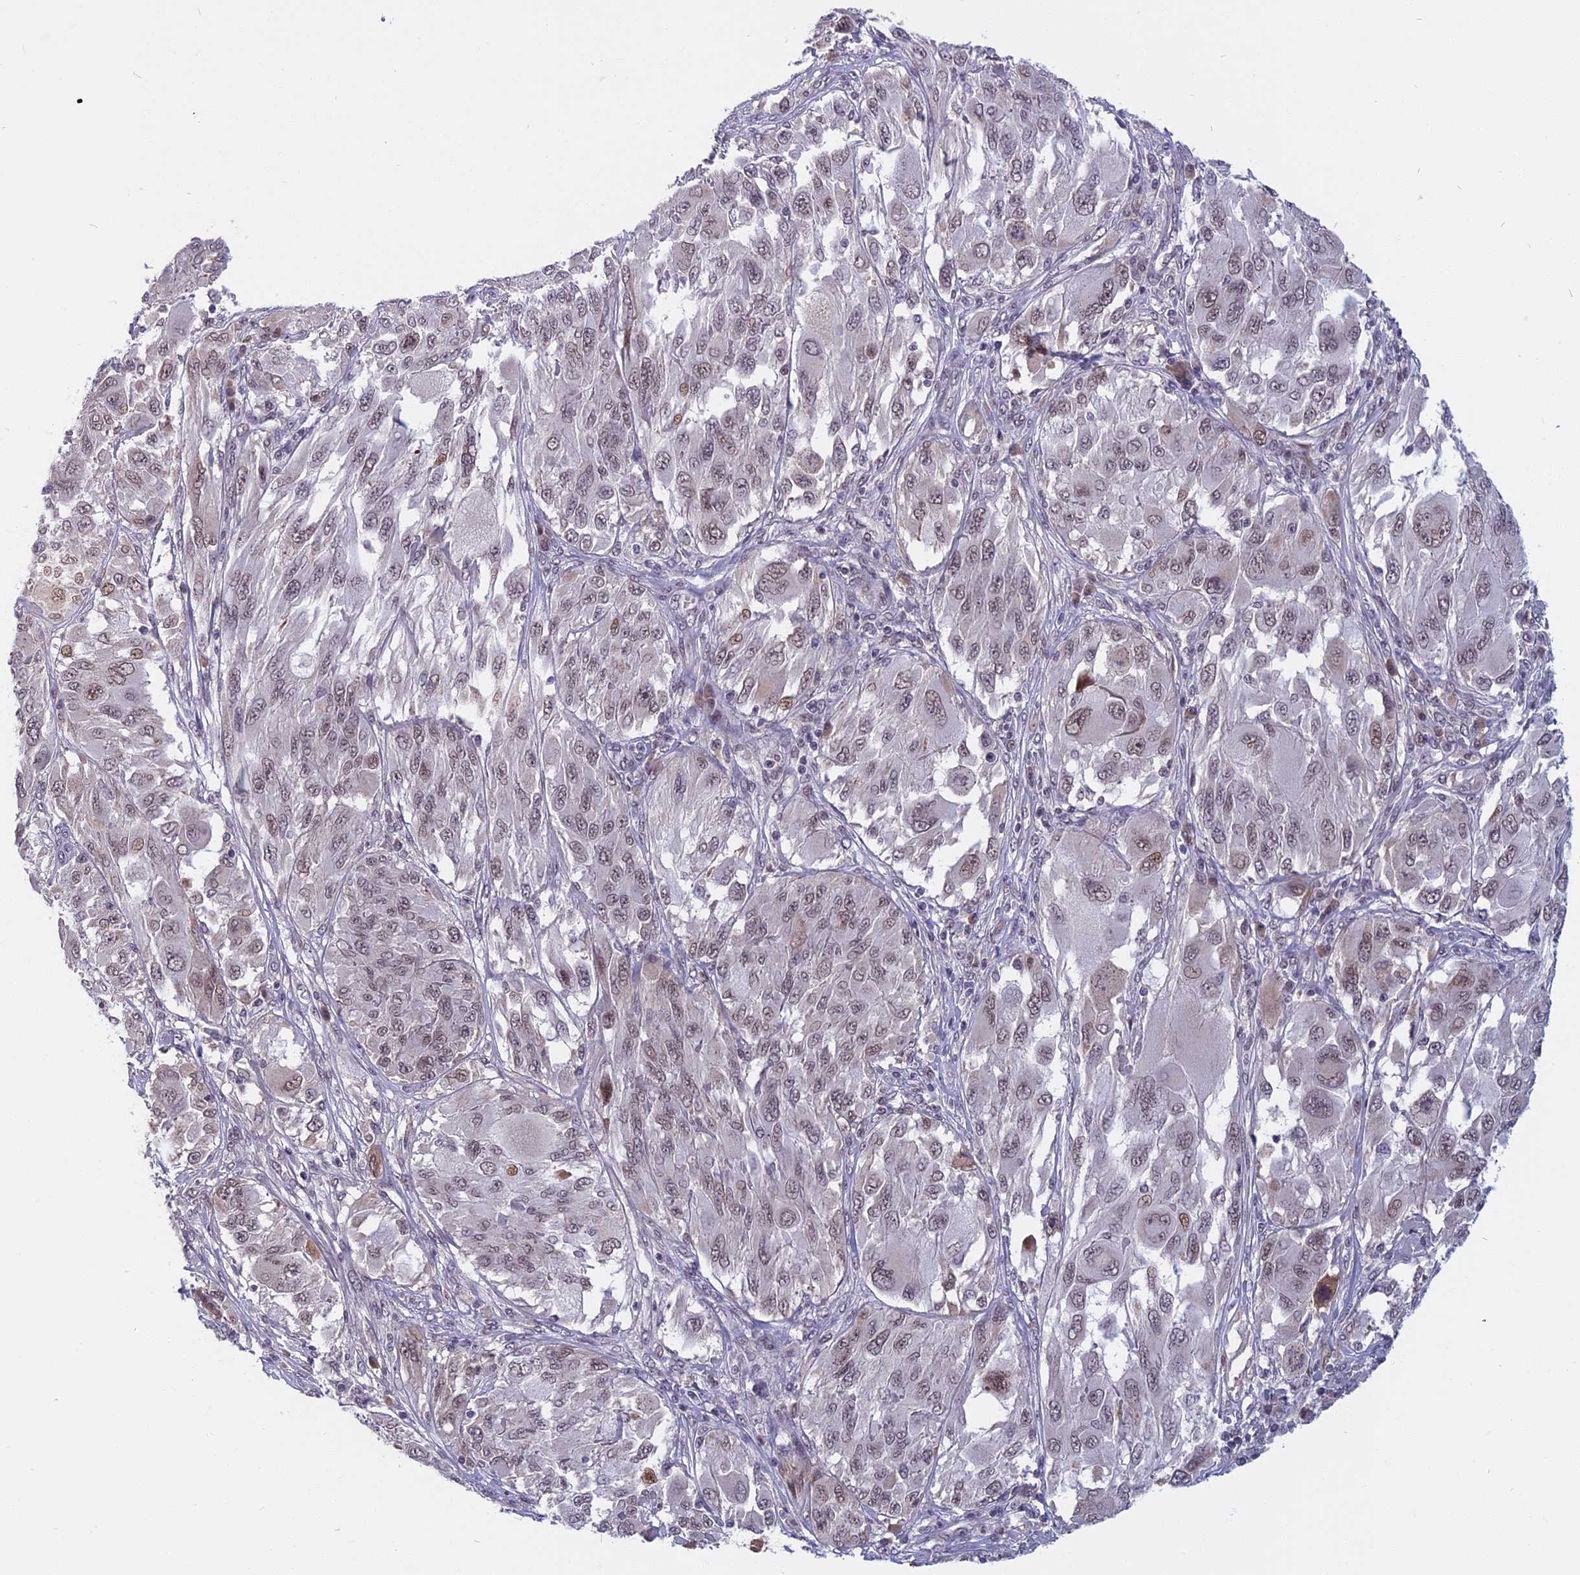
{"staining": {"intensity": "weak", "quantity": ">75%", "location": "nuclear"}, "tissue": "melanoma", "cell_type": "Tumor cells", "image_type": "cancer", "snomed": [{"axis": "morphology", "description": "Malignant melanoma, NOS"}, {"axis": "topography", "description": "Skin"}], "caption": "Approximately >75% of tumor cells in melanoma exhibit weak nuclear protein staining as visualized by brown immunohistochemical staining.", "gene": "CDC7", "patient": {"sex": "female", "age": 91}}